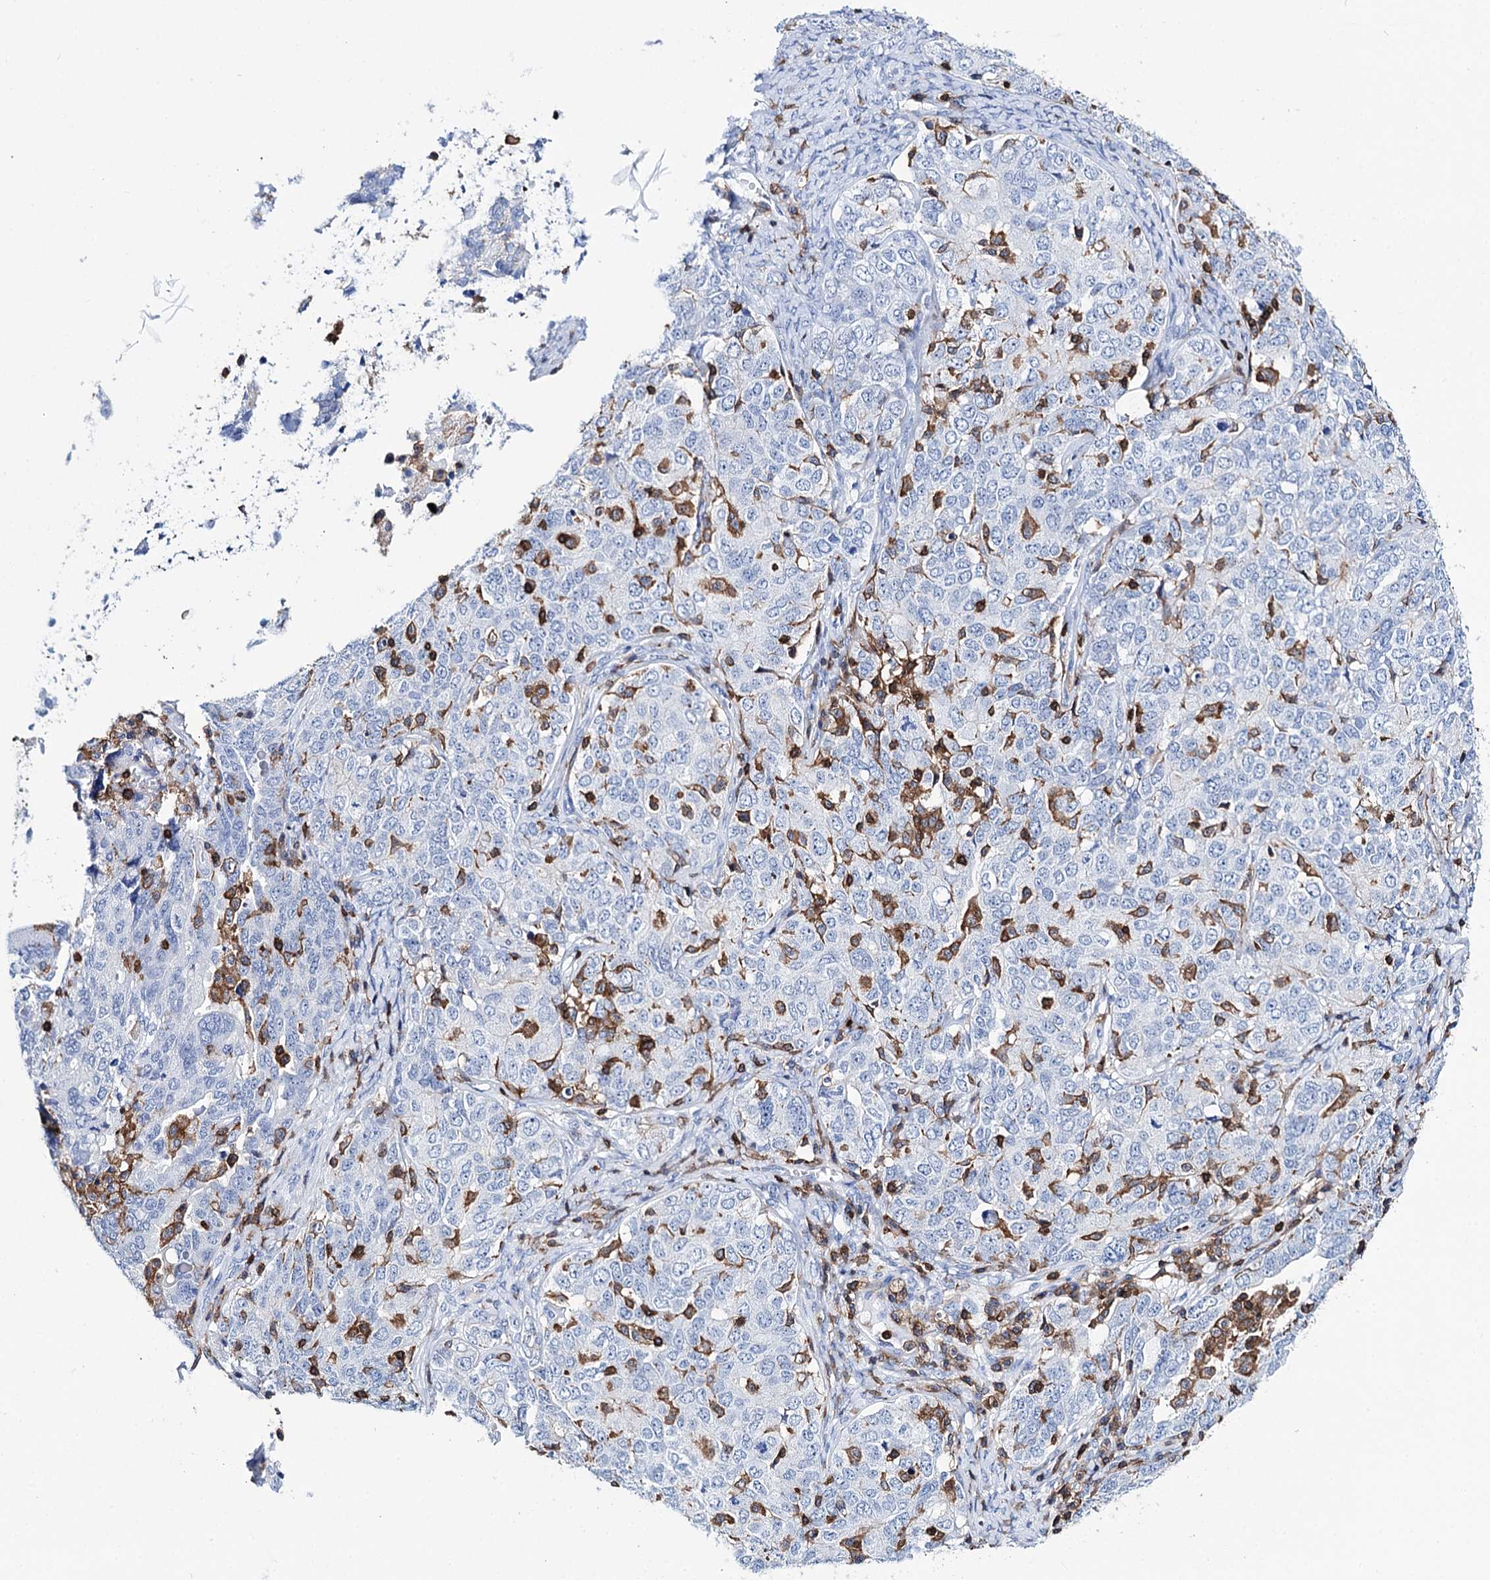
{"staining": {"intensity": "negative", "quantity": "none", "location": "none"}, "tissue": "ovarian cancer", "cell_type": "Tumor cells", "image_type": "cancer", "snomed": [{"axis": "morphology", "description": "Carcinoma, endometroid"}, {"axis": "topography", "description": "Ovary"}], "caption": "IHC histopathology image of neoplastic tissue: human ovarian endometroid carcinoma stained with DAB (3,3'-diaminobenzidine) reveals no significant protein positivity in tumor cells.", "gene": "DEF6", "patient": {"sex": "female", "age": 62}}